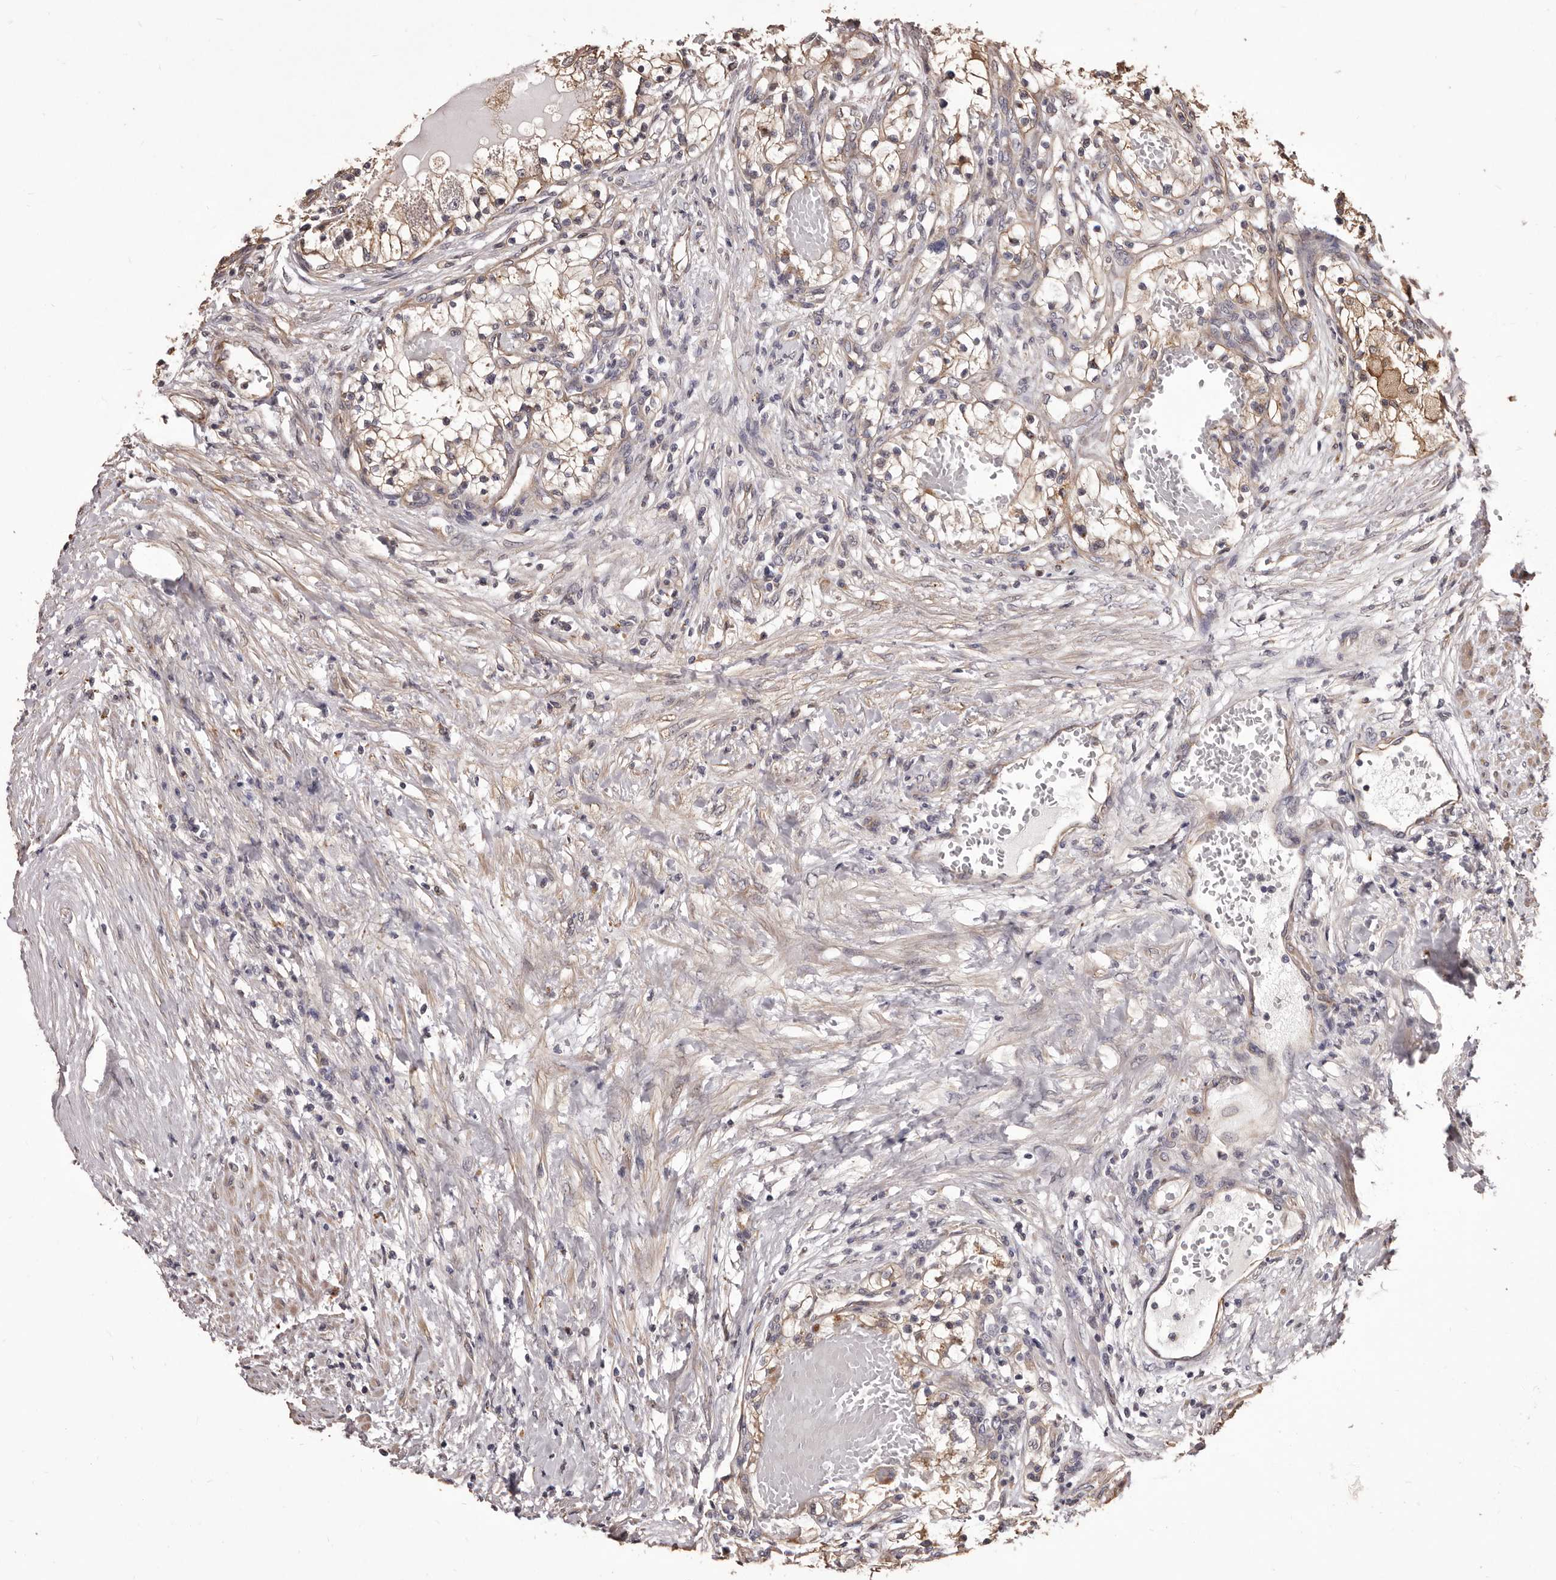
{"staining": {"intensity": "weak", "quantity": "25%-75%", "location": "cytoplasmic/membranous"}, "tissue": "renal cancer", "cell_type": "Tumor cells", "image_type": "cancer", "snomed": [{"axis": "morphology", "description": "Normal tissue, NOS"}, {"axis": "morphology", "description": "Adenocarcinoma, NOS"}, {"axis": "topography", "description": "Kidney"}], "caption": "IHC of human renal cancer (adenocarcinoma) exhibits low levels of weak cytoplasmic/membranous staining in approximately 25%-75% of tumor cells. The staining was performed using DAB to visualize the protein expression in brown, while the nuclei were stained in blue with hematoxylin (Magnification: 20x).", "gene": "ALPK1", "patient": {"sex": "male", "age": 68}}